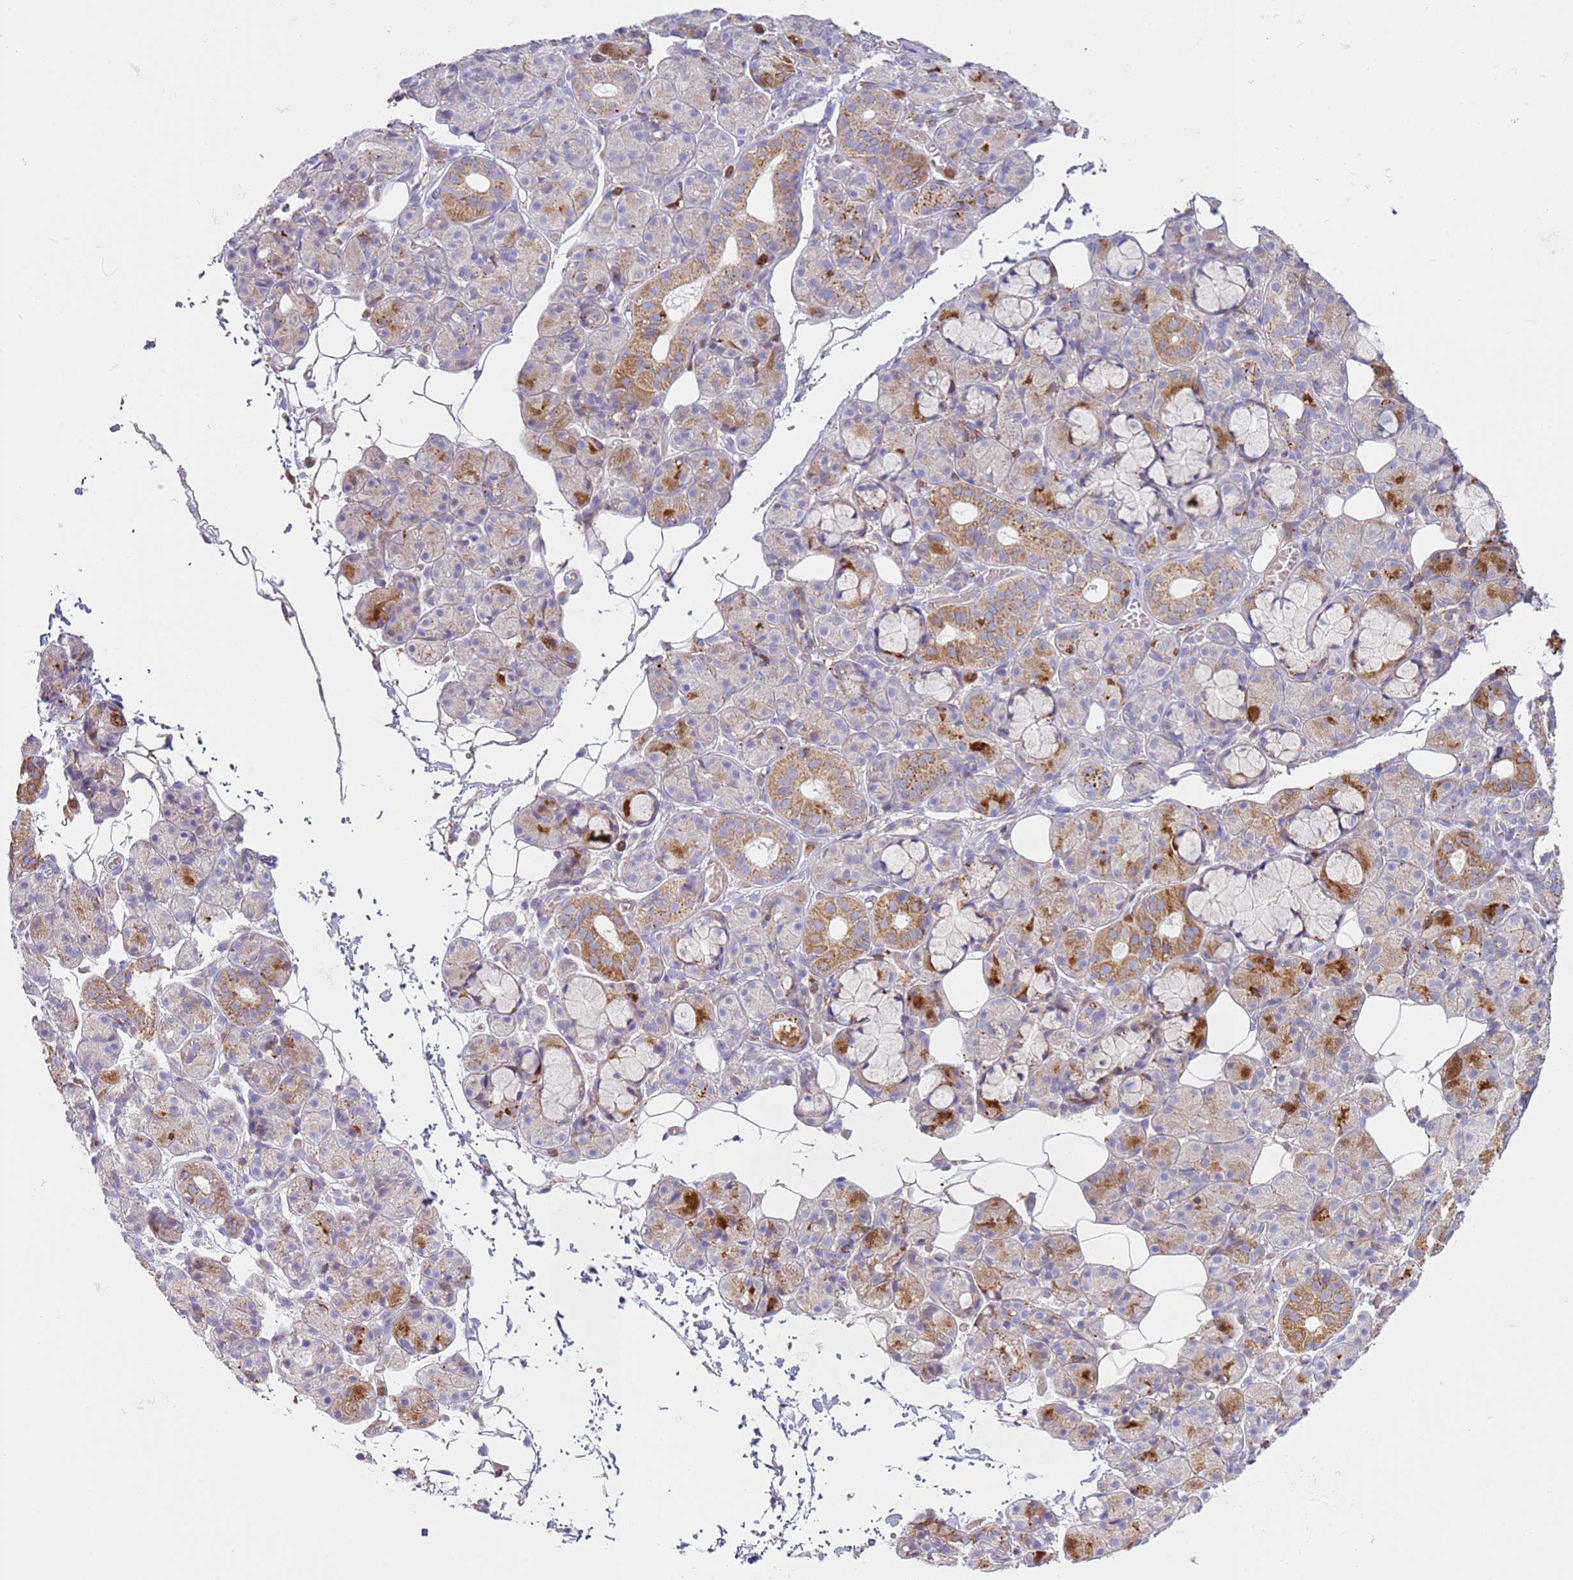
{"staining": {"intensity": "moderate", "quantity": "25%-75%", "location": "cytoplasmic/membranous"}, "tissue": "salivary gland", "cell_type": "Glandular cells", "image_type": "normal", "snomed": [{"axis": "morphology", "description": "Normal tissue, NOS"}, {"axis": "topography", "description": "Salivary gland"}], "caption": "A histopathology image of human salivary gland stained for a protein displays moderate cytoplasmic/membranous brown staining in glandular cells.", "gene": "TTPAL", "patient": {"sex": "male", "age": 63}}